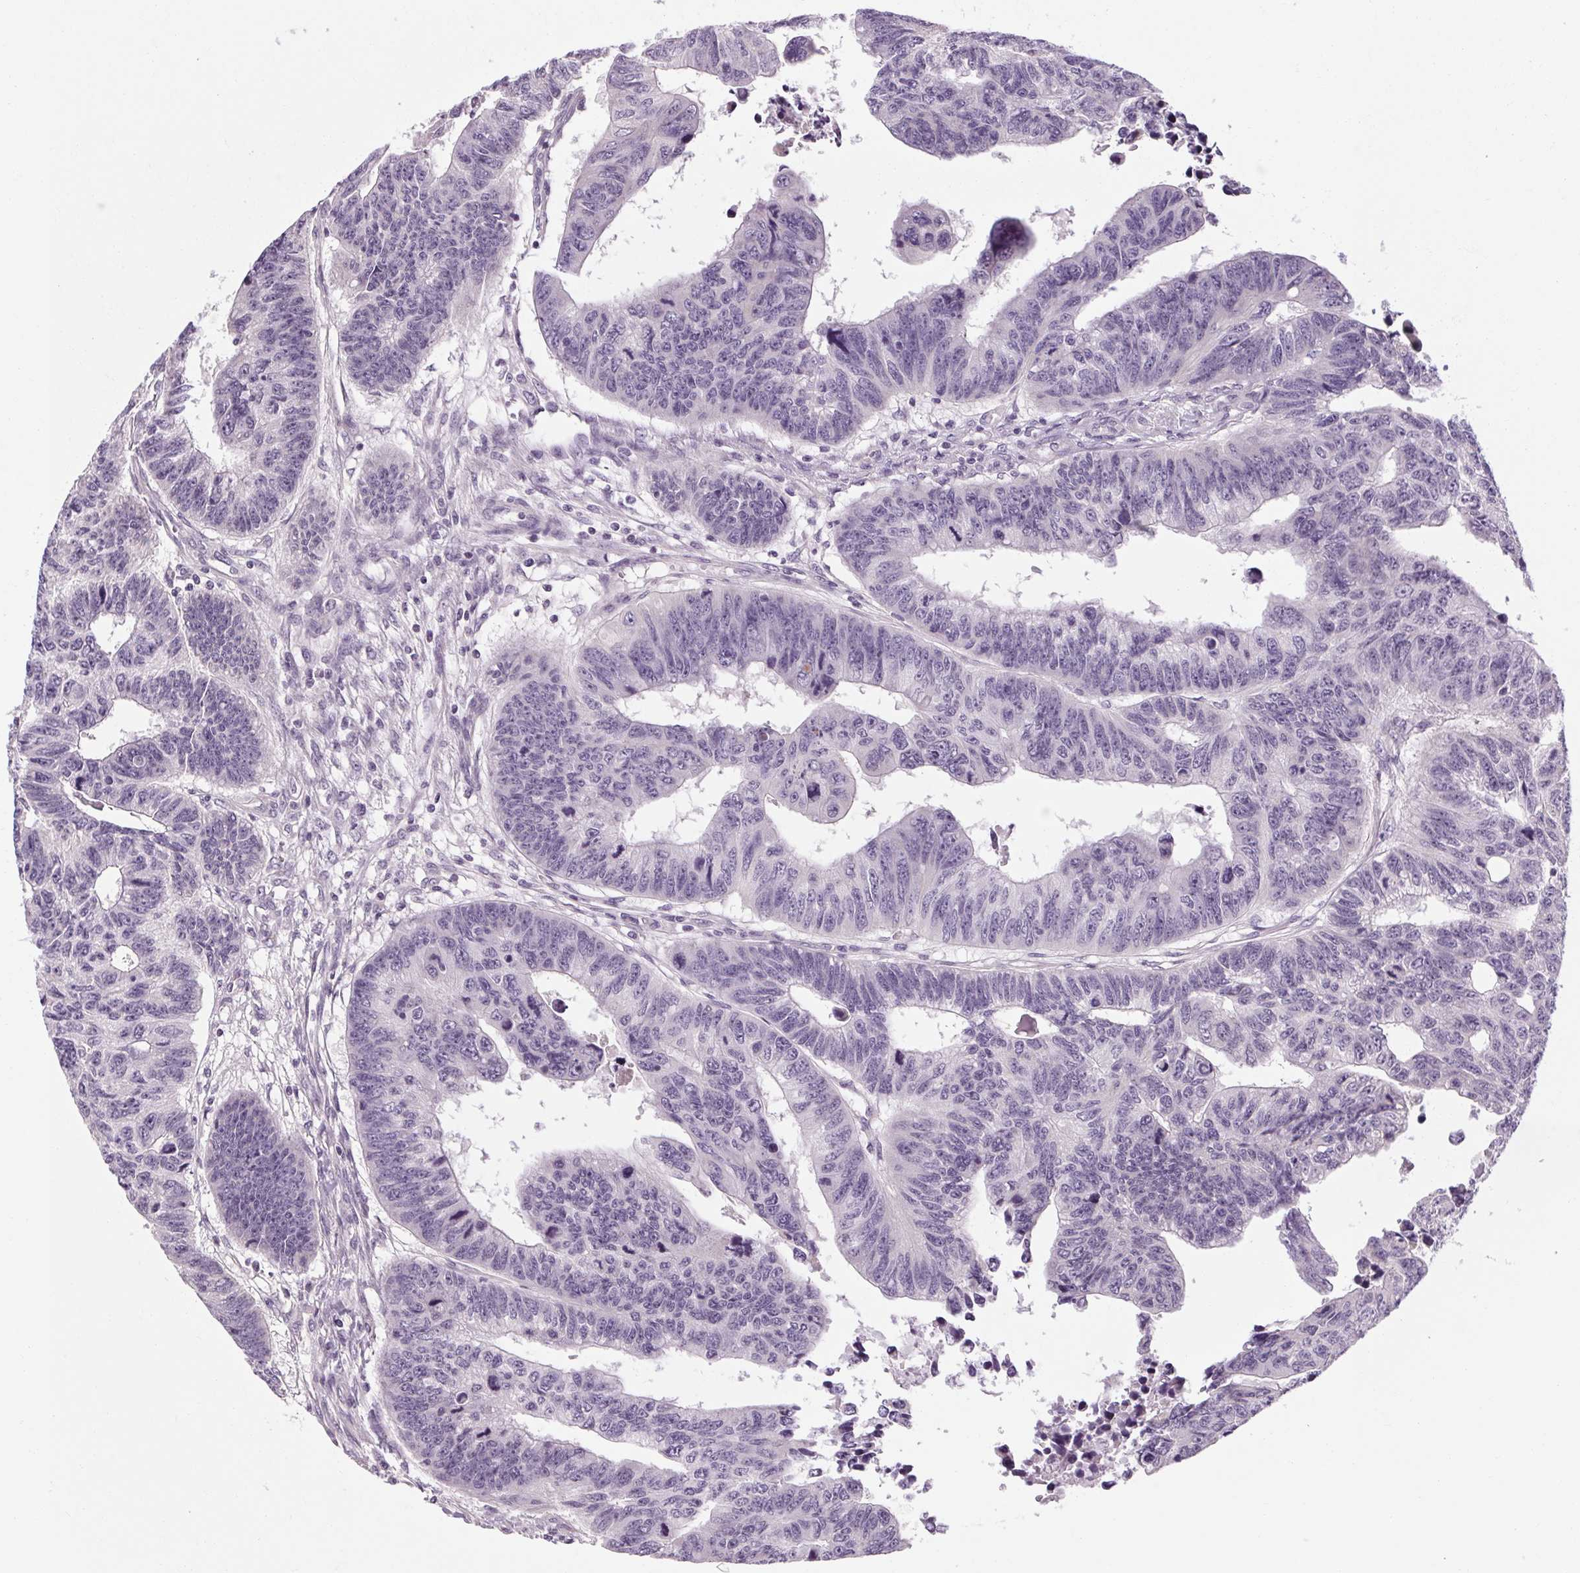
{"staining": {"intensity": "negative", "quantity": "none", "location": "none"}, "tissue": "colorectal cancer", "cell_type": "Tumor cells", "image_type": "cancer", "snomed": [{"axis": "morphology", "description": "Adenocarcinoma, NOS"}, {"axis": "topography", "description": "Rectum"}], "caption": "Tumor cells show no significant expression in adenocarcinoma (colorectal).", "gene": "KLHL40", "patient": {"sex": "female", "age": 85}}